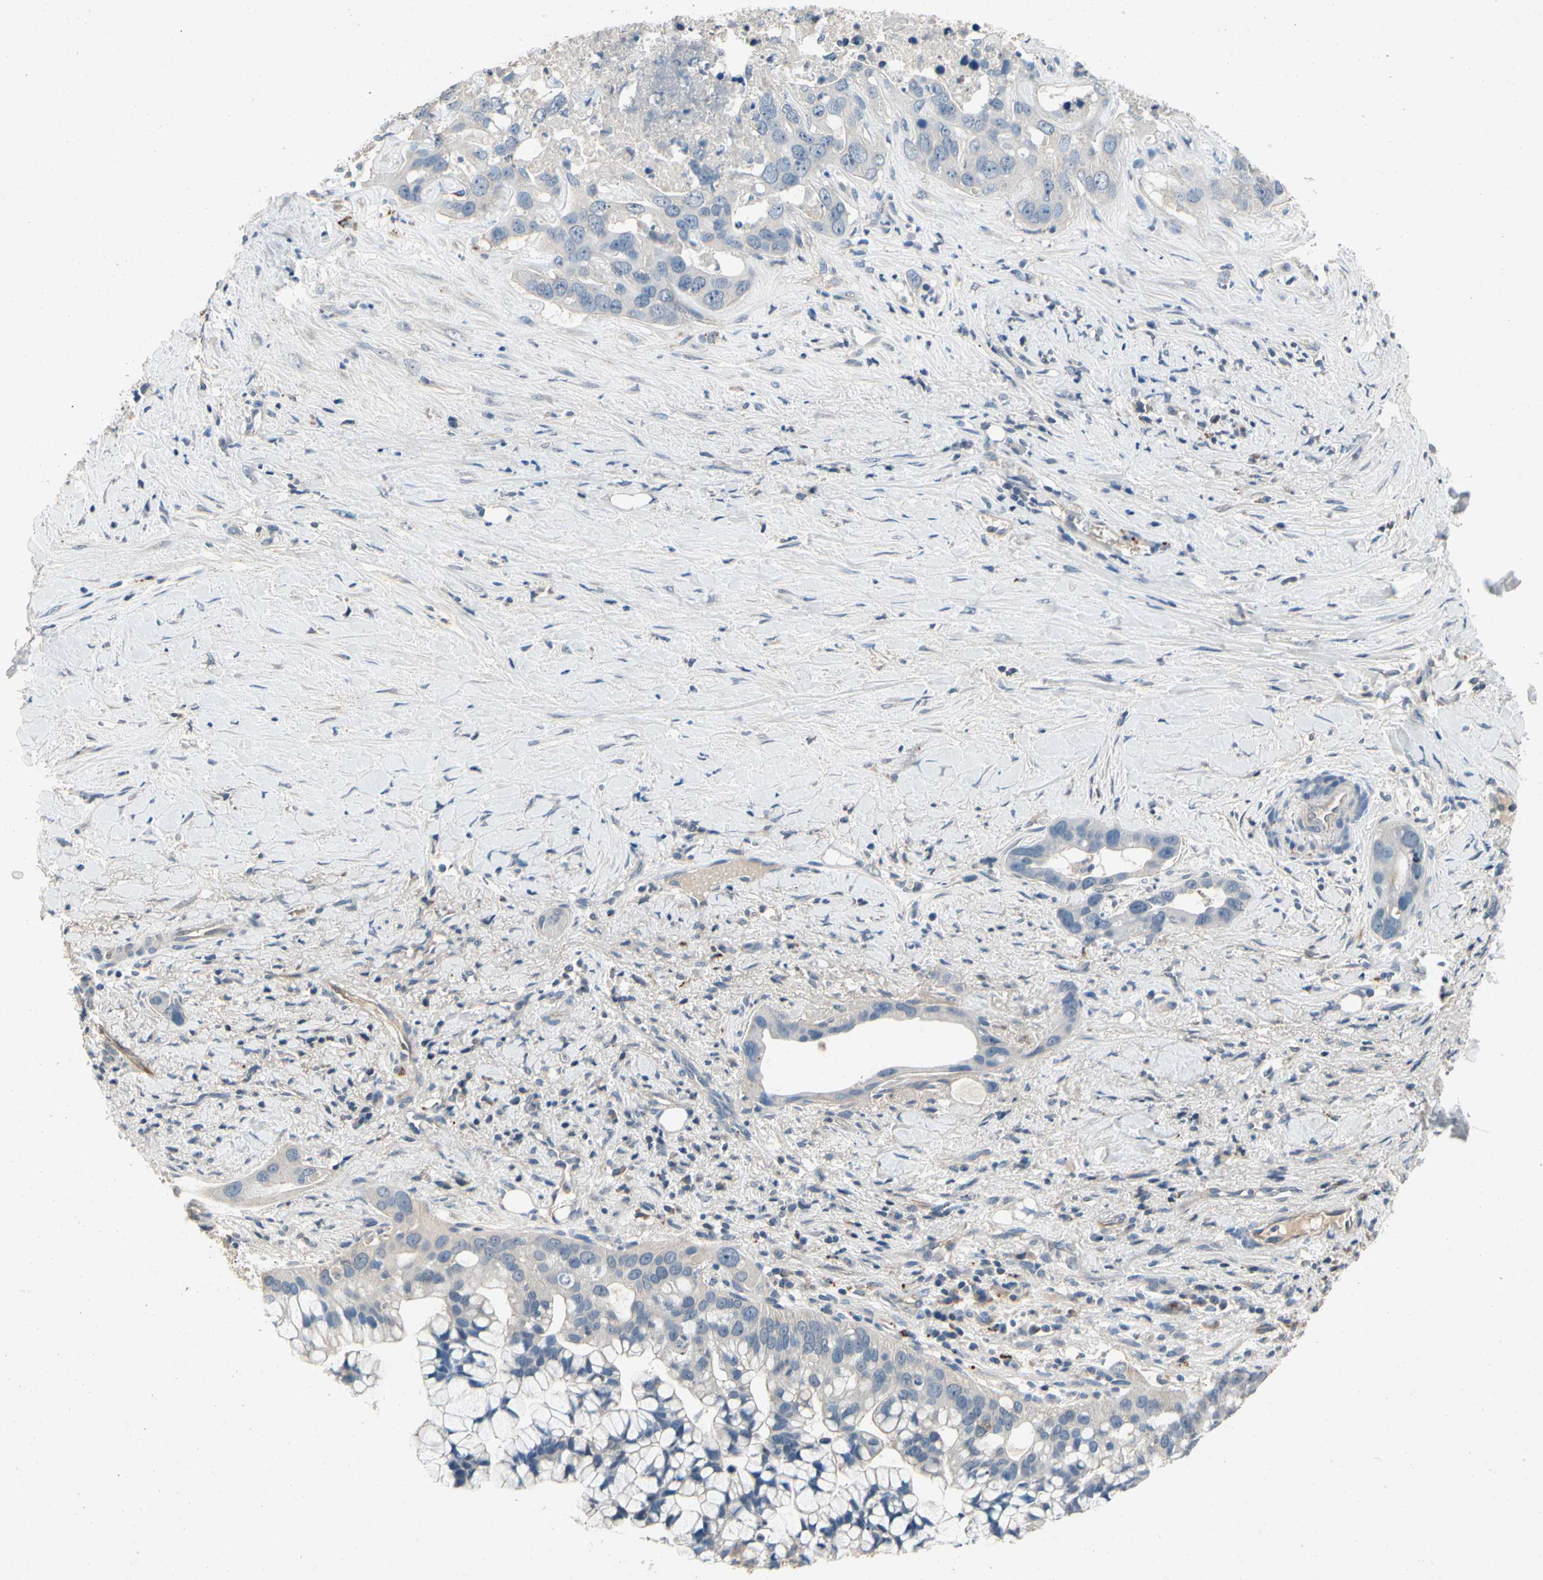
{"staining": {"intensity": "negative", "quantity": "none", "location": "none"}, "tissue": "liver cancer", "cell_type": "Tumor cells", "image_type": "cancer", "snomed": [{"axis": "morphology", "description": "Cholangiocarcinoma"}, {"axis": "topography", "description": "Liver"}], "caption": "Tumor cells show no significant positivity in cholangiocarcinoma (liver).", "gene": "ALPL", "patient": {"sex": "female", "age": 65}}